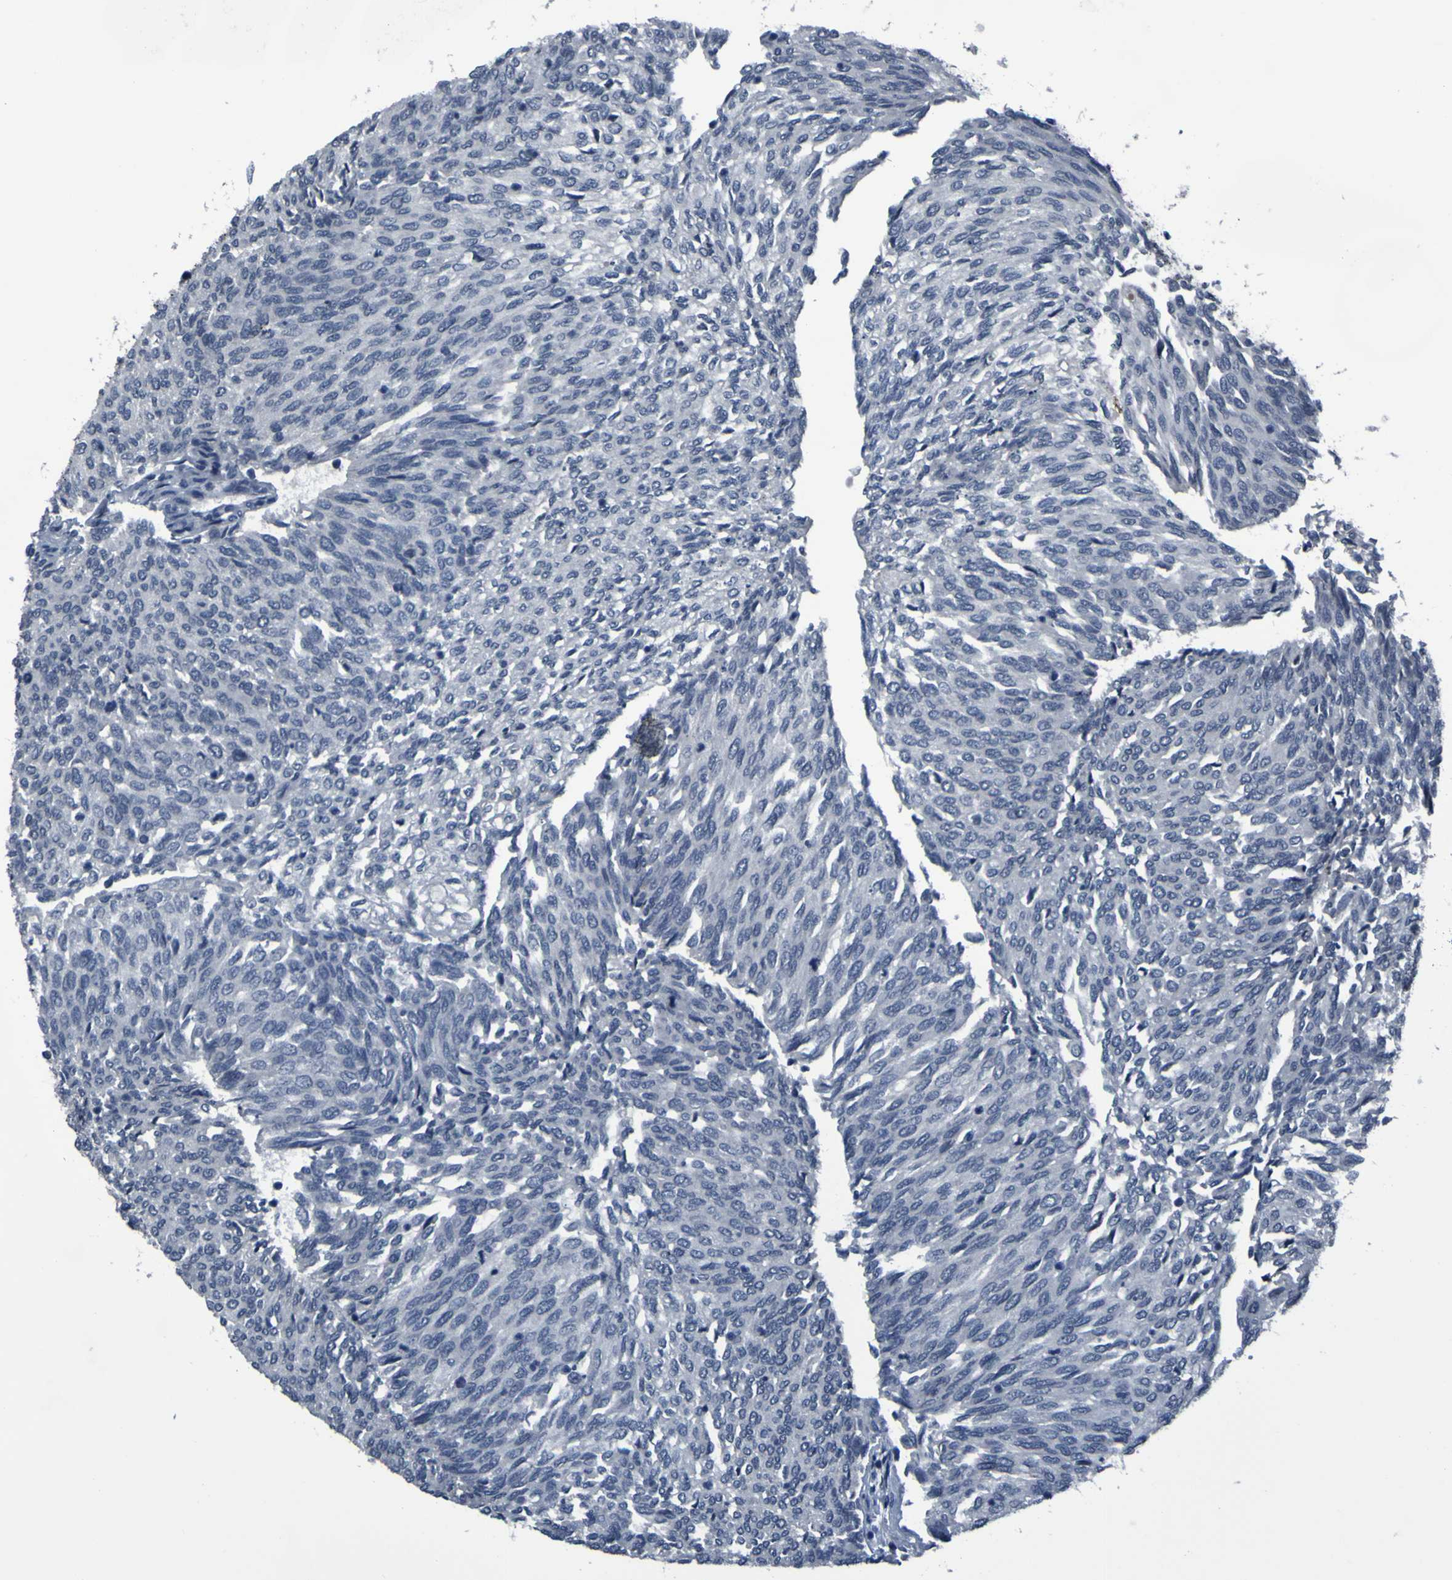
{"staining": {"intensity": "negative", "quantity": "none", "location": "none"}, "tissue": "urothelial cancer", "cell_type": "Tumor cells", "image_type": "cancer", "snomed": [{"axis": "morphology", "description": "Urothelial carcinoma, Low grade"}, {"axis": "topography", "description": "Urinary bladder"}], "caption": "Urothelial carcinoma (low-grade) was stained to show a protein in brown. There is no significant staining in tumor cells.", "gene": "OSTM1", "patient": {"sex": "female", "age": 79}}